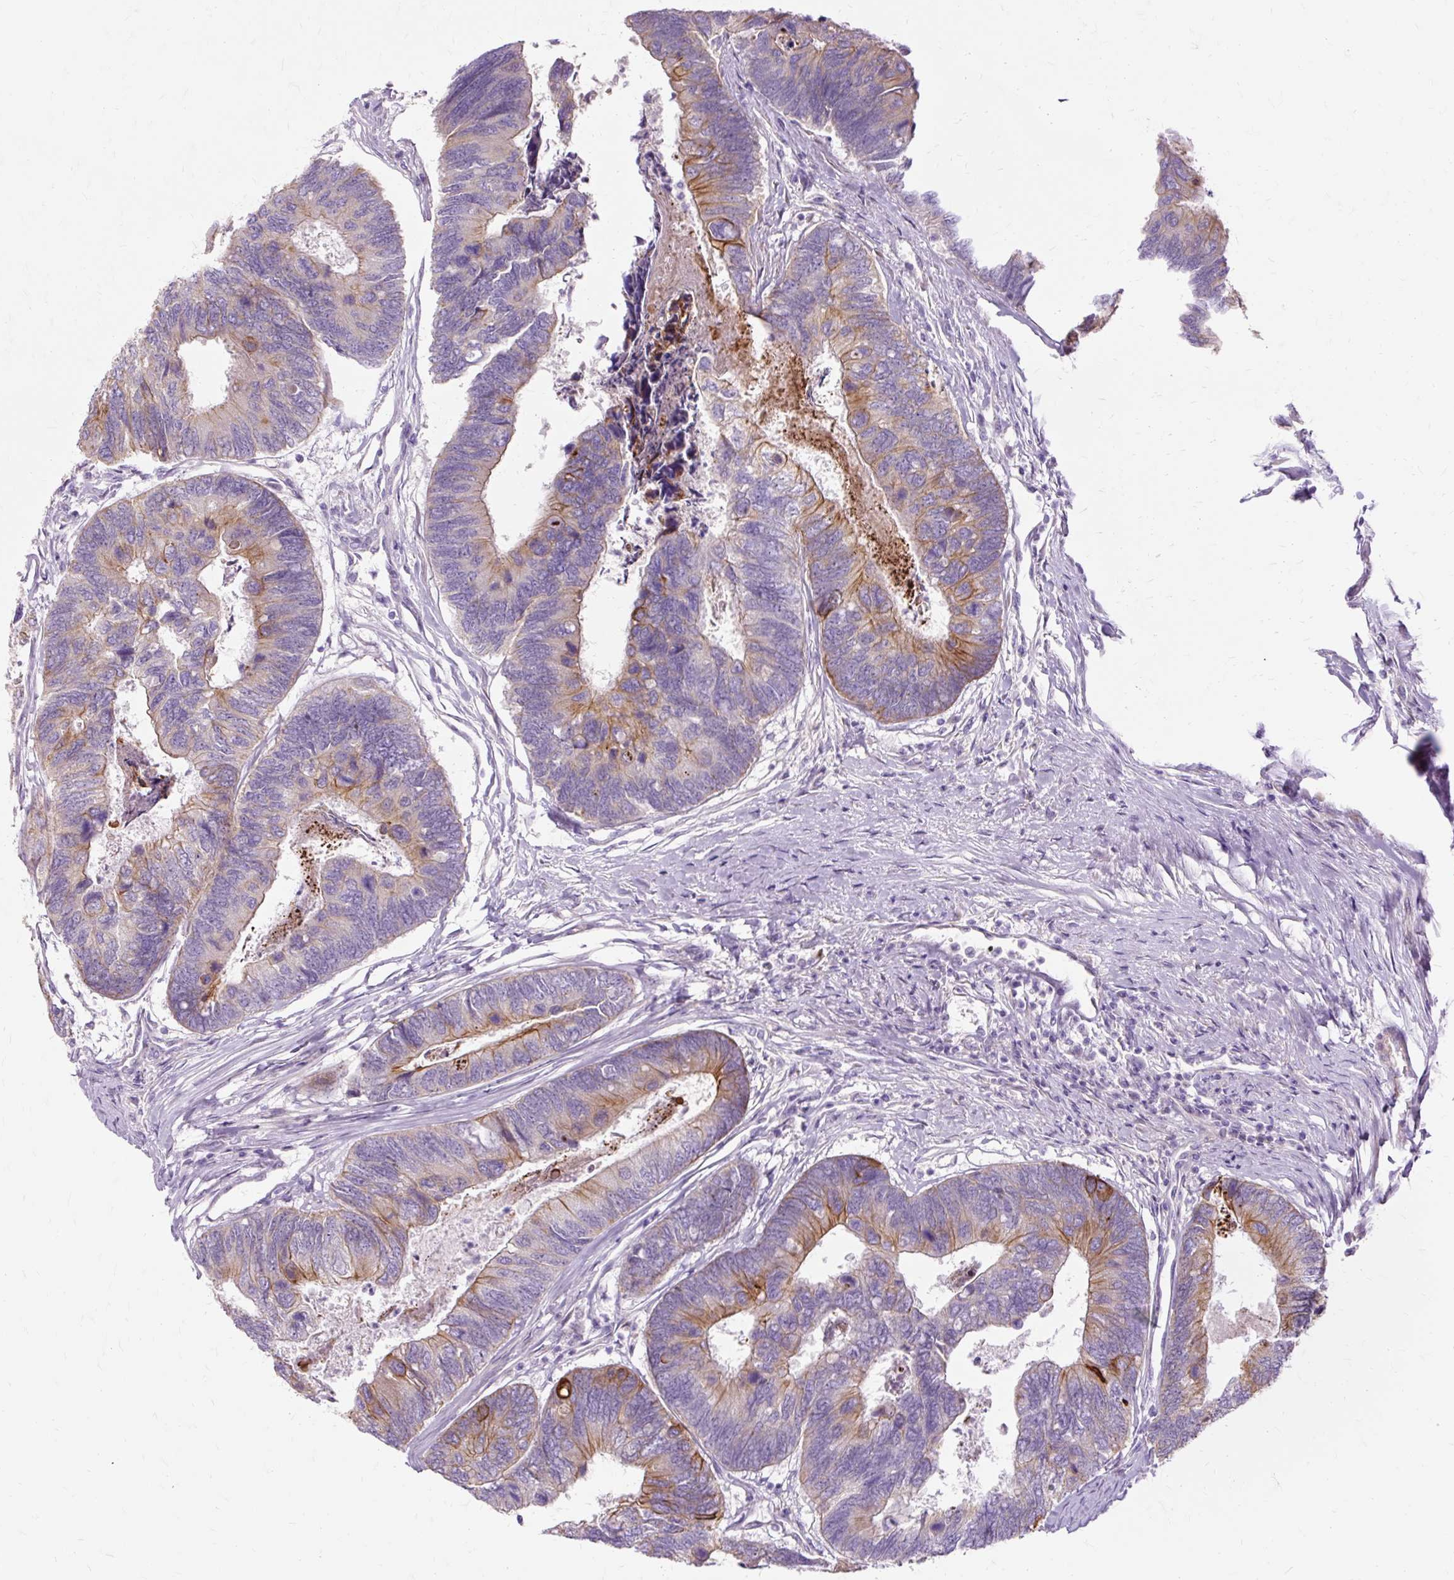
{"staining": {"intensity": "strong", "quantity": "25%-75%", "location": "cytoplasmic/membranous"}, "tissue": "colorectal cancer", "cell_type": "Tumor cells", "image_type": "cancer", "snomed": [{"axis": "morphology", "description": "Adenocarcinoma, NOS"}, {"axis": "topography", "description": "Colon"}], "caption": "Immunohistochemical staining of colorectal cancer exhibits high levels of strong cytoplasmic/membranous expression in approximately 25%-75% of tumor cells.", "gene": "DCTN4", "patient": {"sex": "female", "age": 67}}